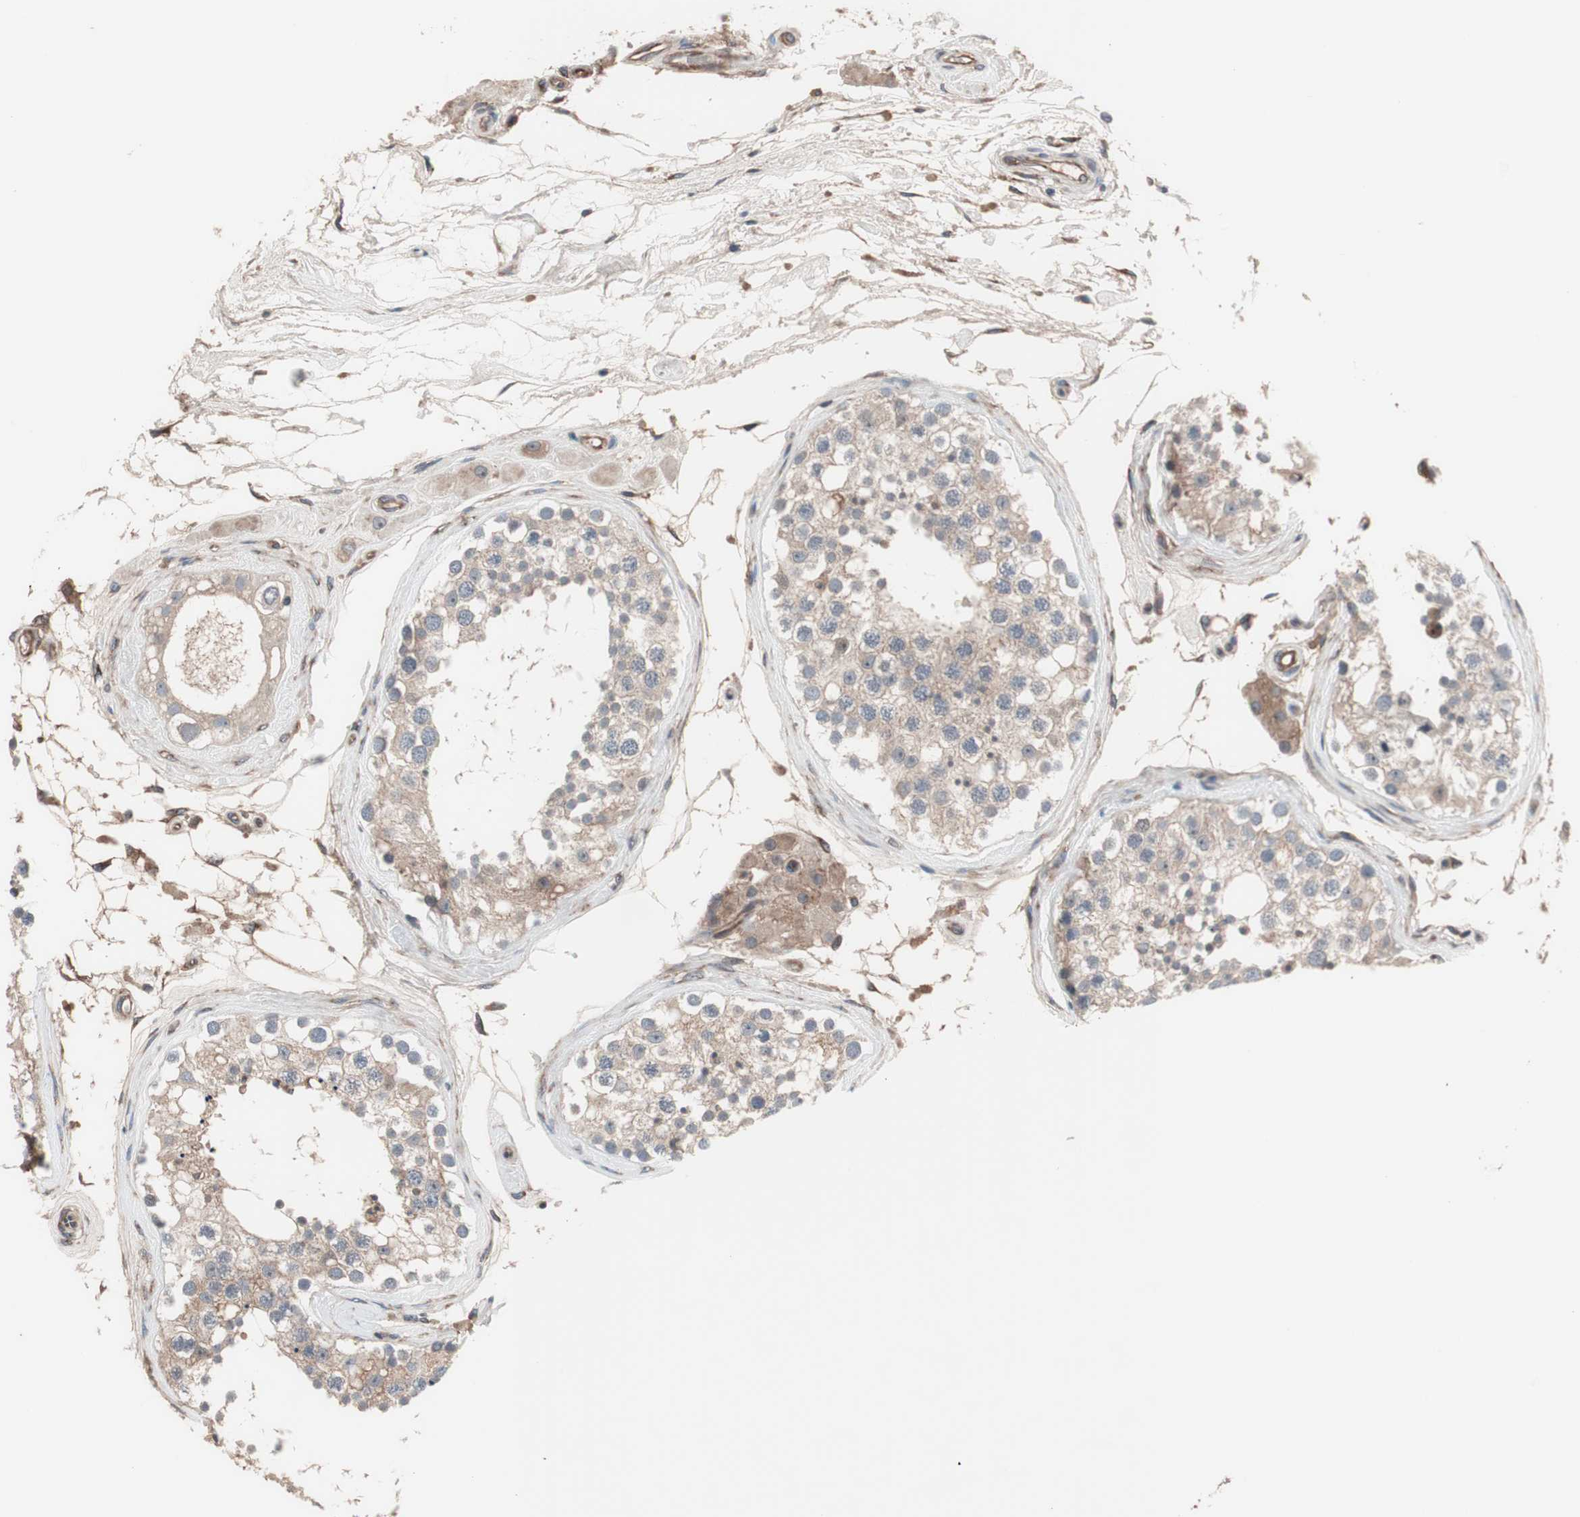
{"staining": {"intensity": "weak", "quantity": ">75%", "location": "cytoplasmic/membranous,nuclear"}, "tissue": "testis", "cell_type": "Cells in seminiferous ducts", "image_type": "normal", "snomed": [{"axis": "morphology", "description": "Normal tissue, NOS"}, {"axis": "topography", "description": "Testis"}], "caption": "Immunohistochemistry (IHC) staining of benign testis, which reveals low levels of weak cytoplasmic/membranous,nuclear staining in about >75% of cells in seminiferous ducts indicating weak cytoplasmic/membranous,nuclear protein expression. The staining was performed using DAB (3,3'-diaminobenzidine) (brown) for protein detection and nuclei were counterstained in hematoxylin (blue).", "gene": "IRS1", "patient": {"sex": "male", "age": 68}}